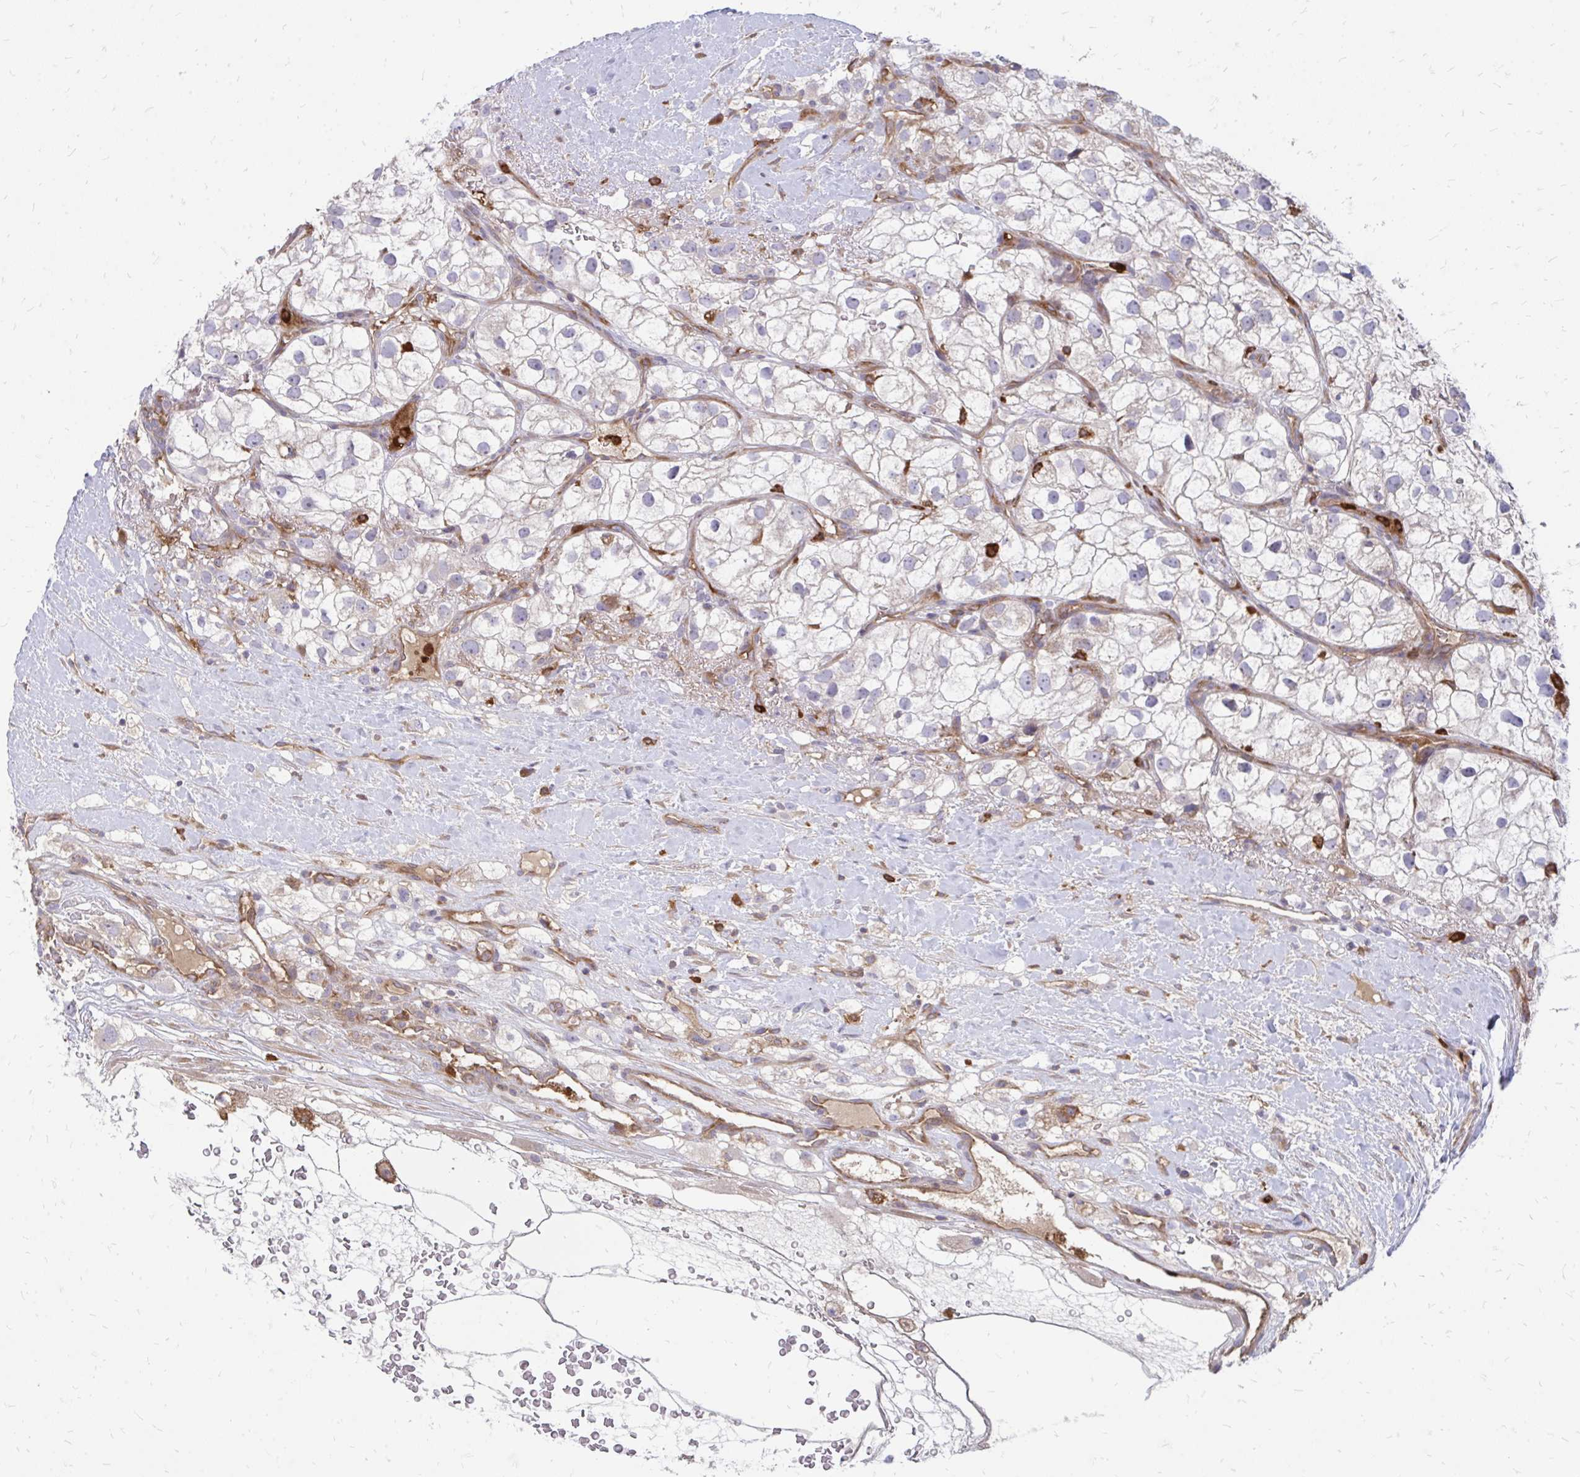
{"staining": {"intensity": "negative", "quantity": "none", "location": "none"}, "tissue": "renal cancer", "cell_type": "Tumor cells", "image_type": "cancer", "snomed": [{"axis": "morphology", "description": "Adenocarcinoma, NOS"}, {"axis": "topography", "description": "Kidney"}], "caption": "A histopathology image of renal cancer (adenocarcinoma) stained for a protein shows no brown staining in tumor cells.", "gene": "ASAP1", "patient": {"sex": "male", "age": 59}}